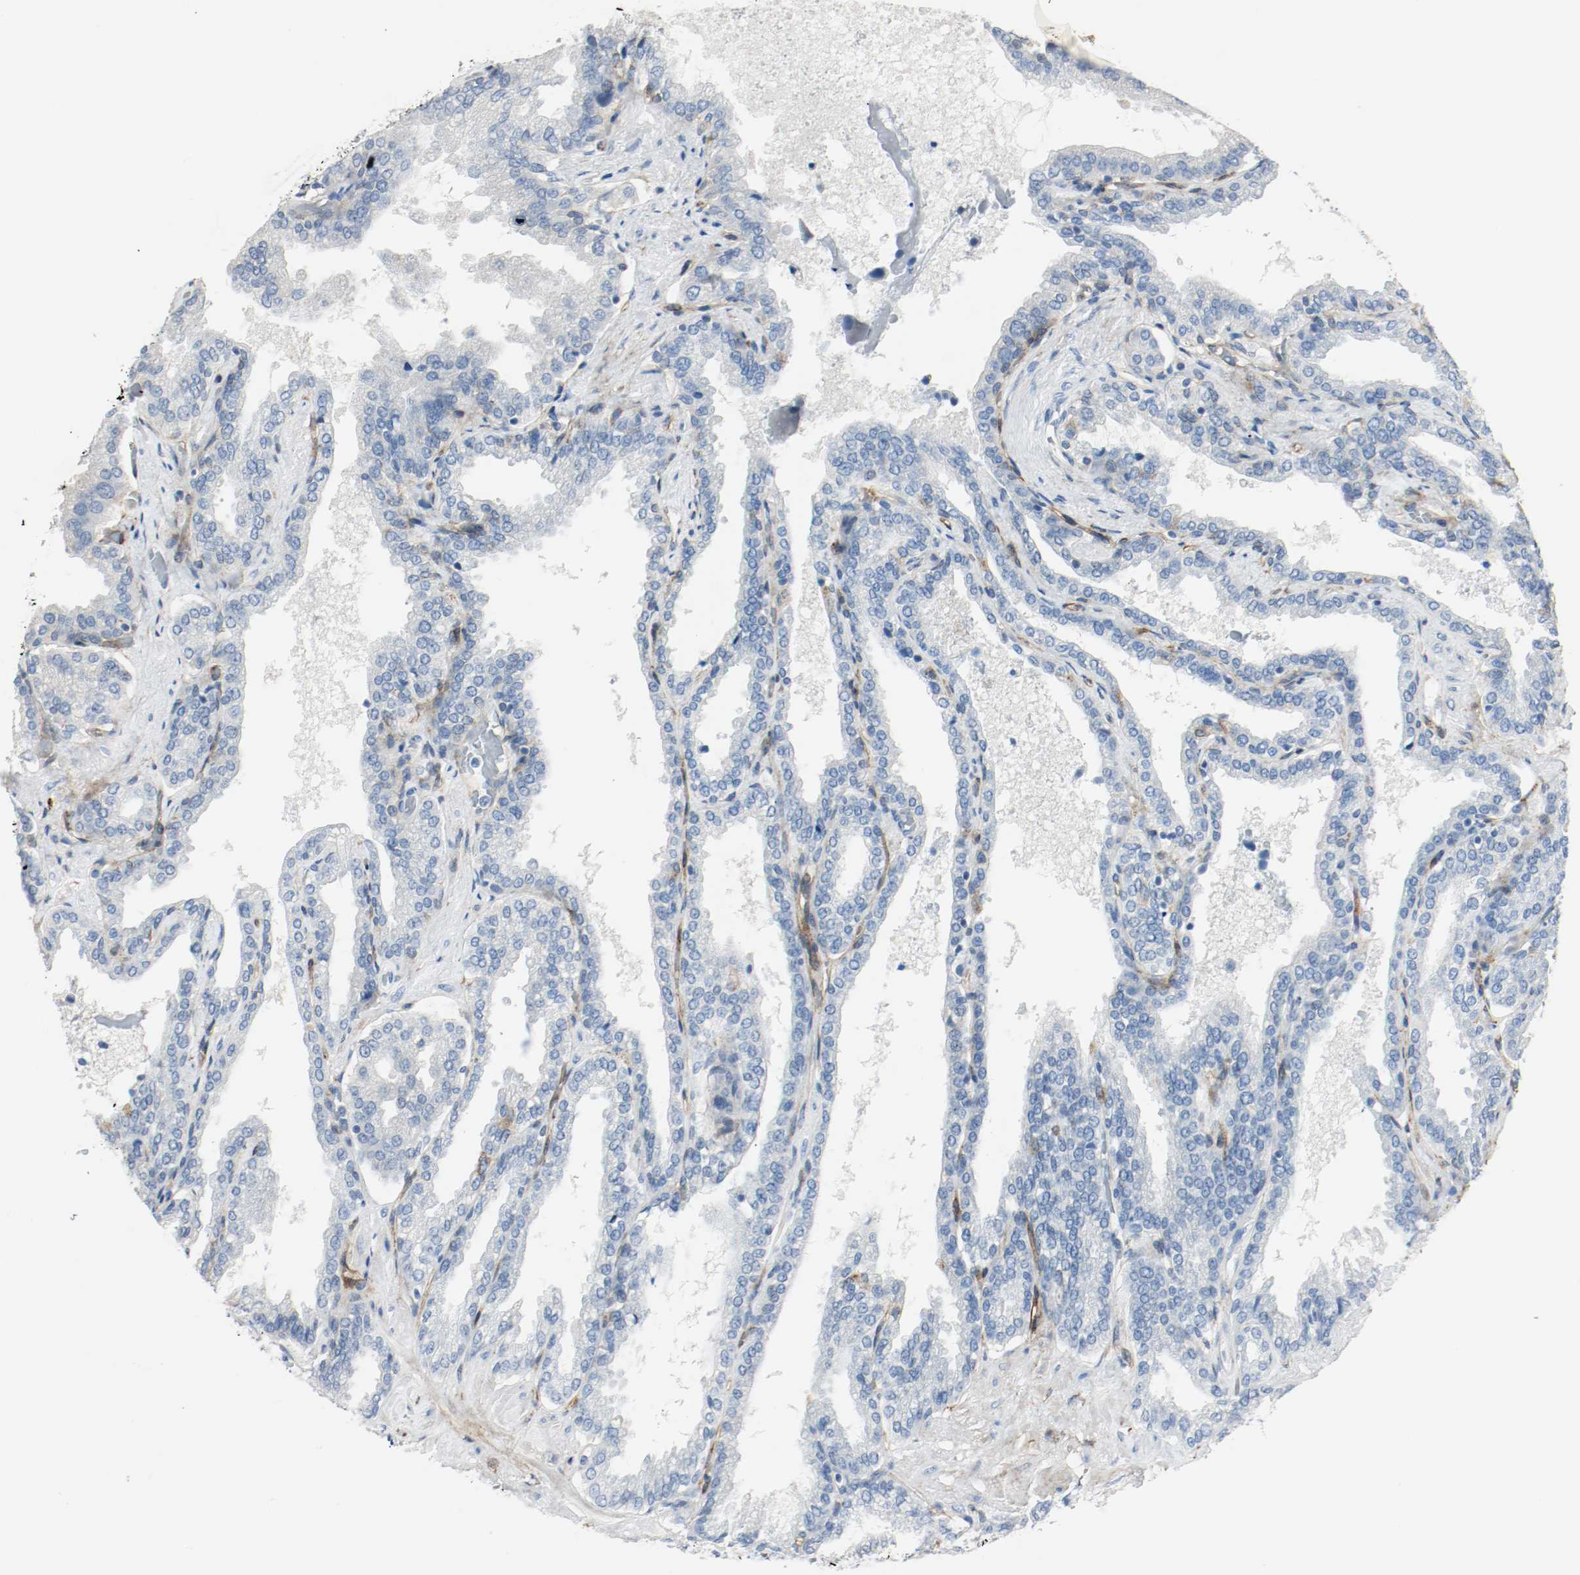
{"staining": {"intensity": "negative", "quantity": "none", "location": "none"}, "tissue": "seminal vesicle", "cell_type": "Glandular cells", "image_type": "normal", "snomed": [{"axis": "morphology", "description": "Normal tissue, NOS"}, {"axis": "topography", "description": "Seminal veicle"}], "caption": "DAB immunohistochemical staining of benign seminal vesicle shows no significant staining in glandular cells. (Stains: DAB immunohistochemistry (IHC) with hematoxylin counter stain, Microscopy: brightfield microscopy at high magnification).", "gene": "LAMB1", "patient": {"sex": "male", "age": 46}}